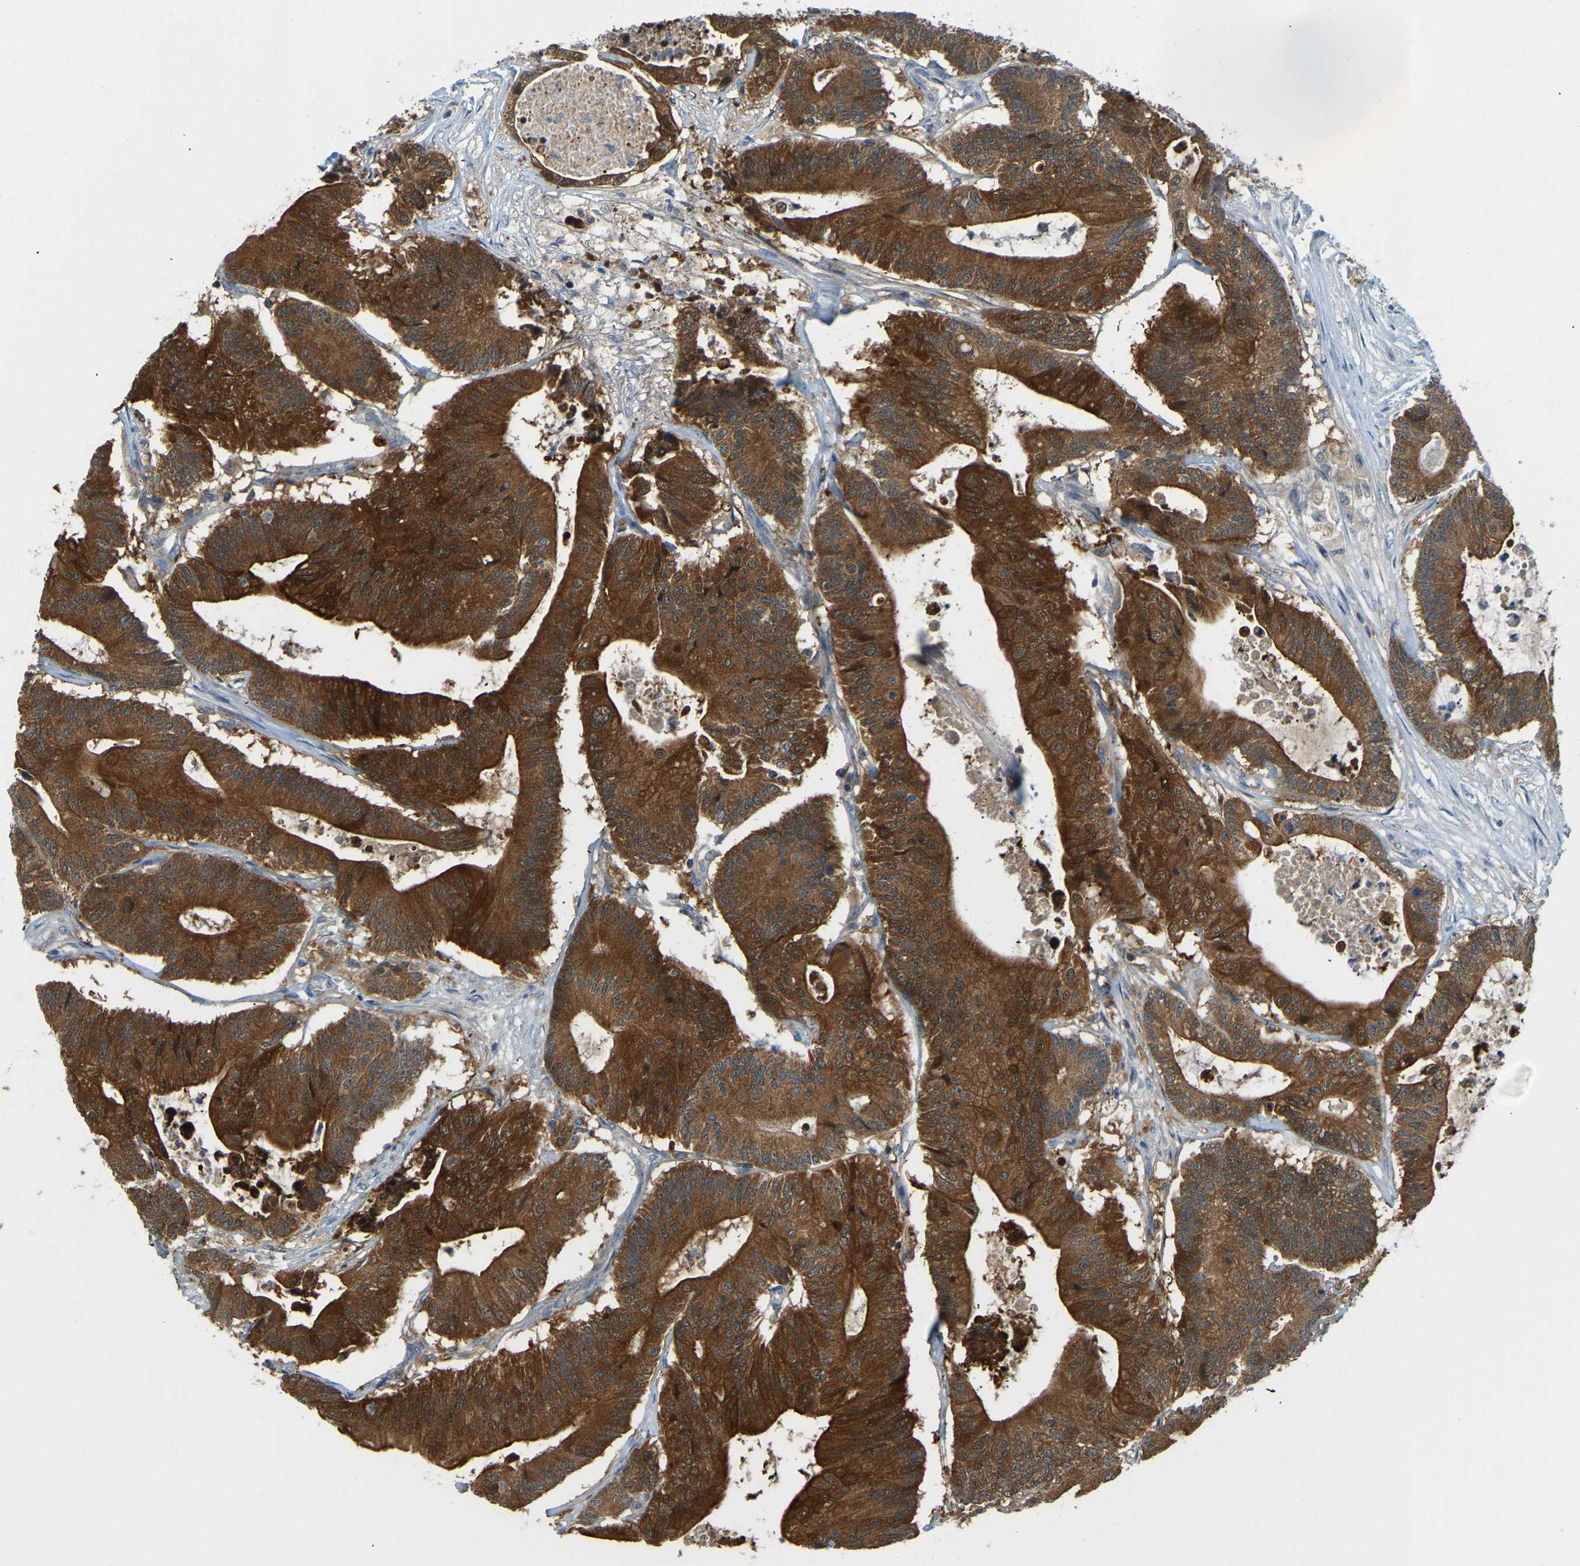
{"staining": {"intensity": "strong", "quantity": ">75%", "location": "cytoplasmic/membranous"}, "tissue": "colorectal cancer", "cell_type": "Tumor cells", "image_type": "cancer", "snomed": [{"axis": "morphology", "description": "Adenocarcinoma, NOS"}, {"axis": "topography", "description": "Colon"}], "caption": "Protein staining reveals strong cytoplasmic/membranous expression in about >75% of tumor cells in colorectal cancer.", "gene": "GDA", "patient": {"sex": "female", "age": 84}}